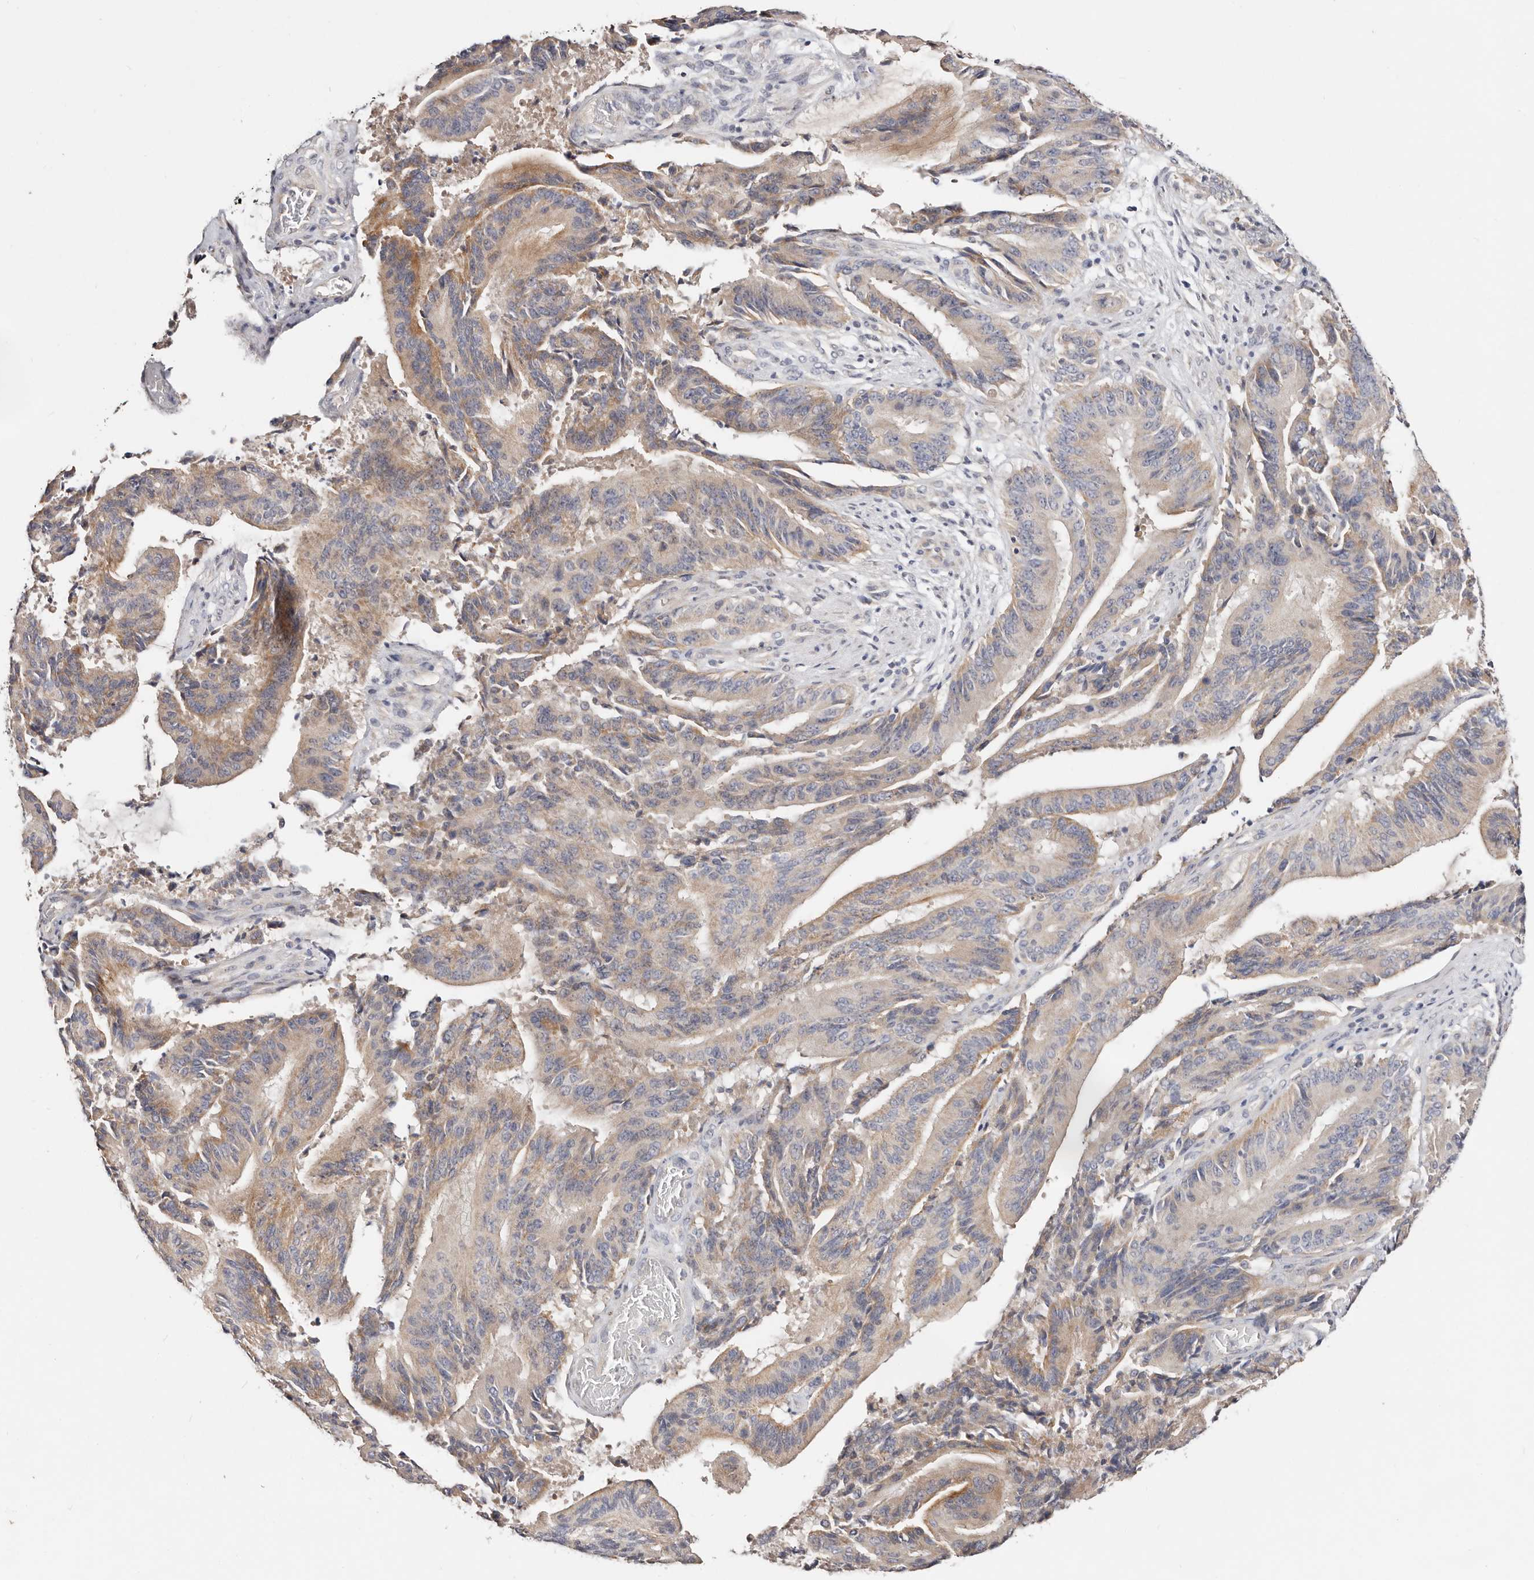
{"staining": {"intensity": "weak", "quantity": ">75%", "location": "cytoplasmic/membranous"}, "tissue": "liver cancer", "cell_type": "Tumor cells", "image_type": "cancer", "snomed": [{"axis": "morphology", "description": "Normal tissue, NOS"}, {"axis": "morphology", "description": "Cholangiocarcinoma"}, {"axis": "topography", "description": "Liver"}, {"axis": "topography", "description": "Peripheral nerve tissue"}], "caption": "Immunohistochemistry (IHC) of liver cancer reveals low levels of weak cytoplasmic/membranous staining in approximately >75% of tumor cells.", "gene": "VIPAS39", "patient": {"sex": "female", "age": 73}}